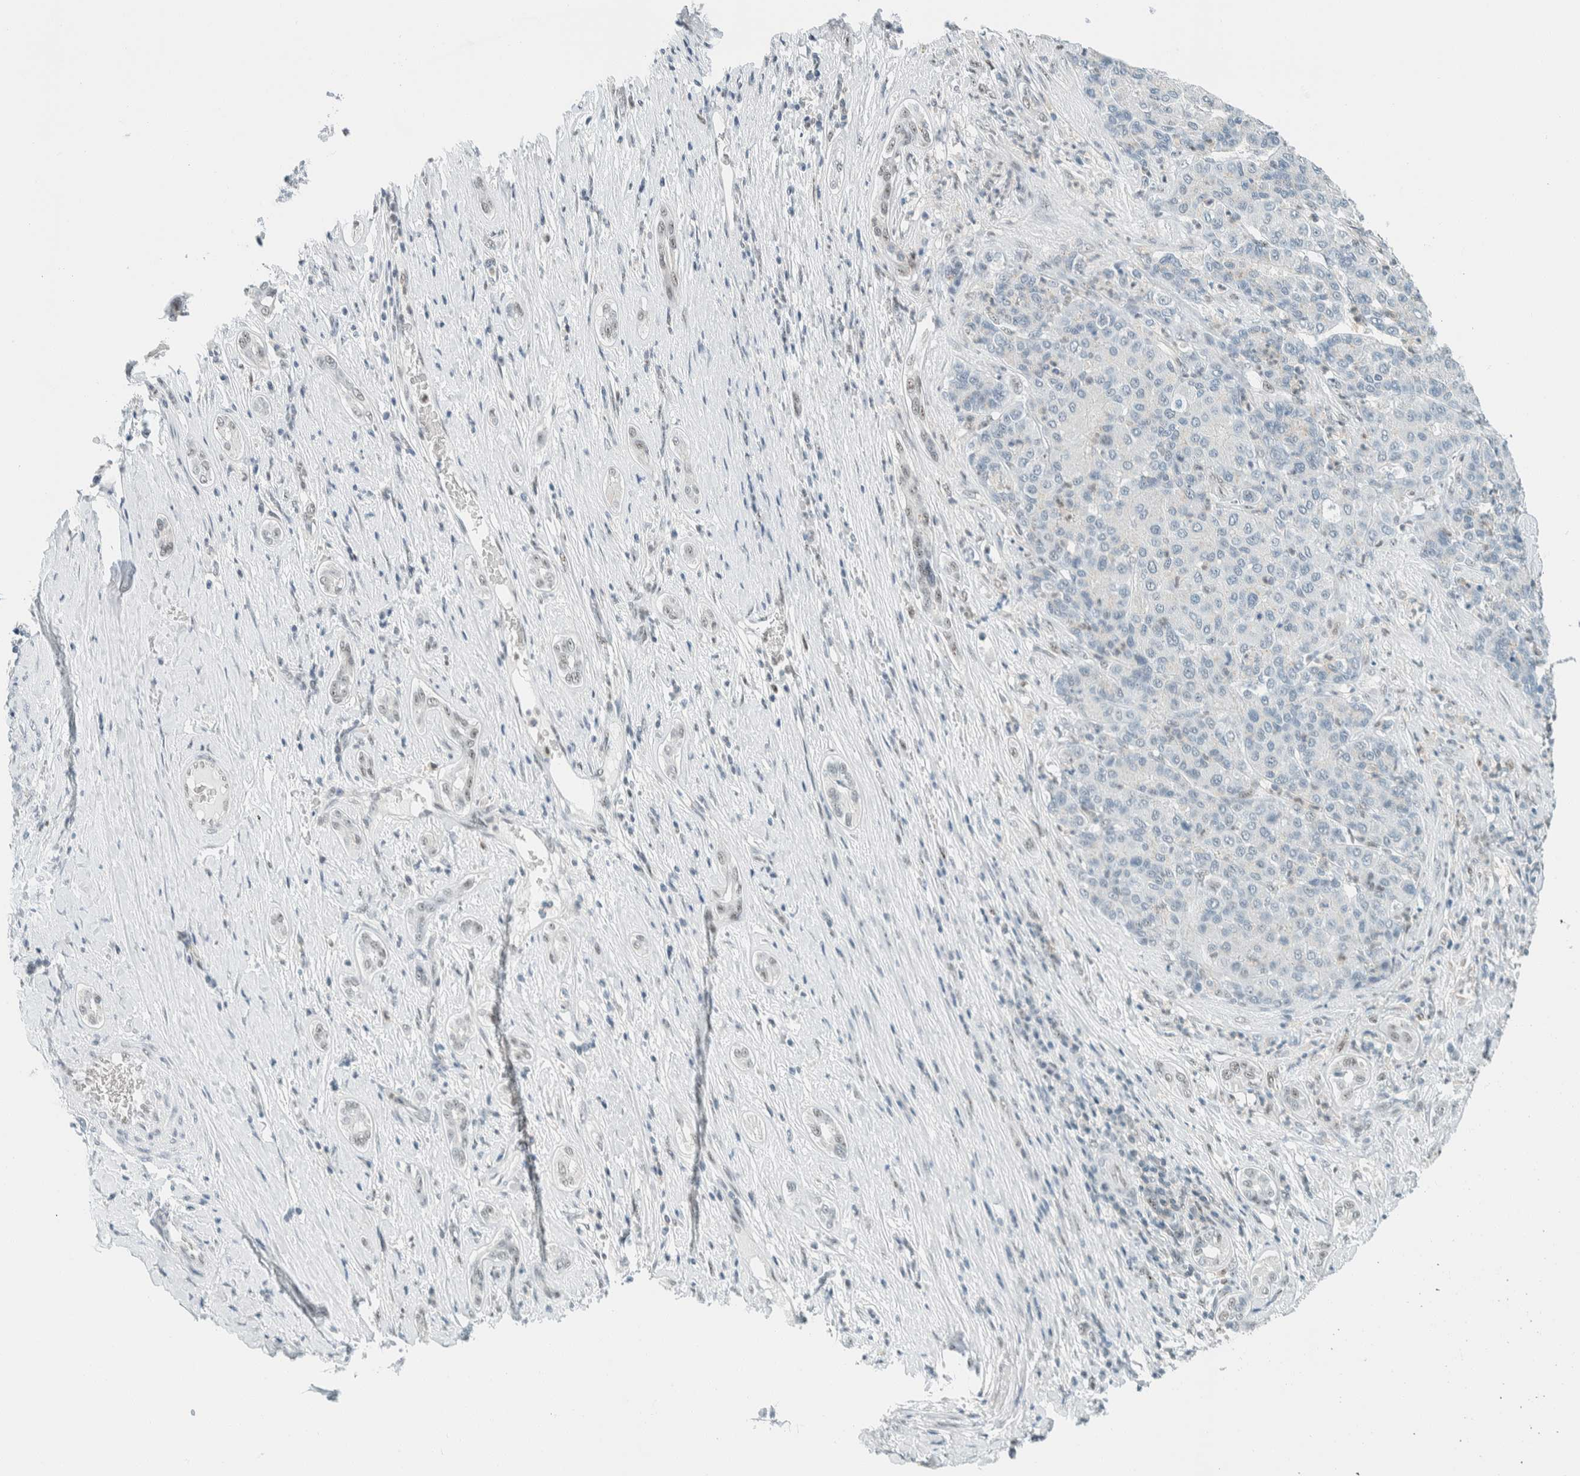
{"staining": {"intensity": "negative", "quantity": "none", "location": "none"}, "tissue": "liver cancer", "cell_type": "Tumor cells", "image_type": "cancer", "snomed": [{"axis": "morphology", "description": "Carcinoma, Hepatocellular, NOS"}, {"axis": "topography", "description": "Liver"}], "caption": "An image of human liver hepatocellular carcinoma is negative for staining in tumor cells.", "gene": "CYSRT1", "patient": {"sex": "male", "age": 65}}